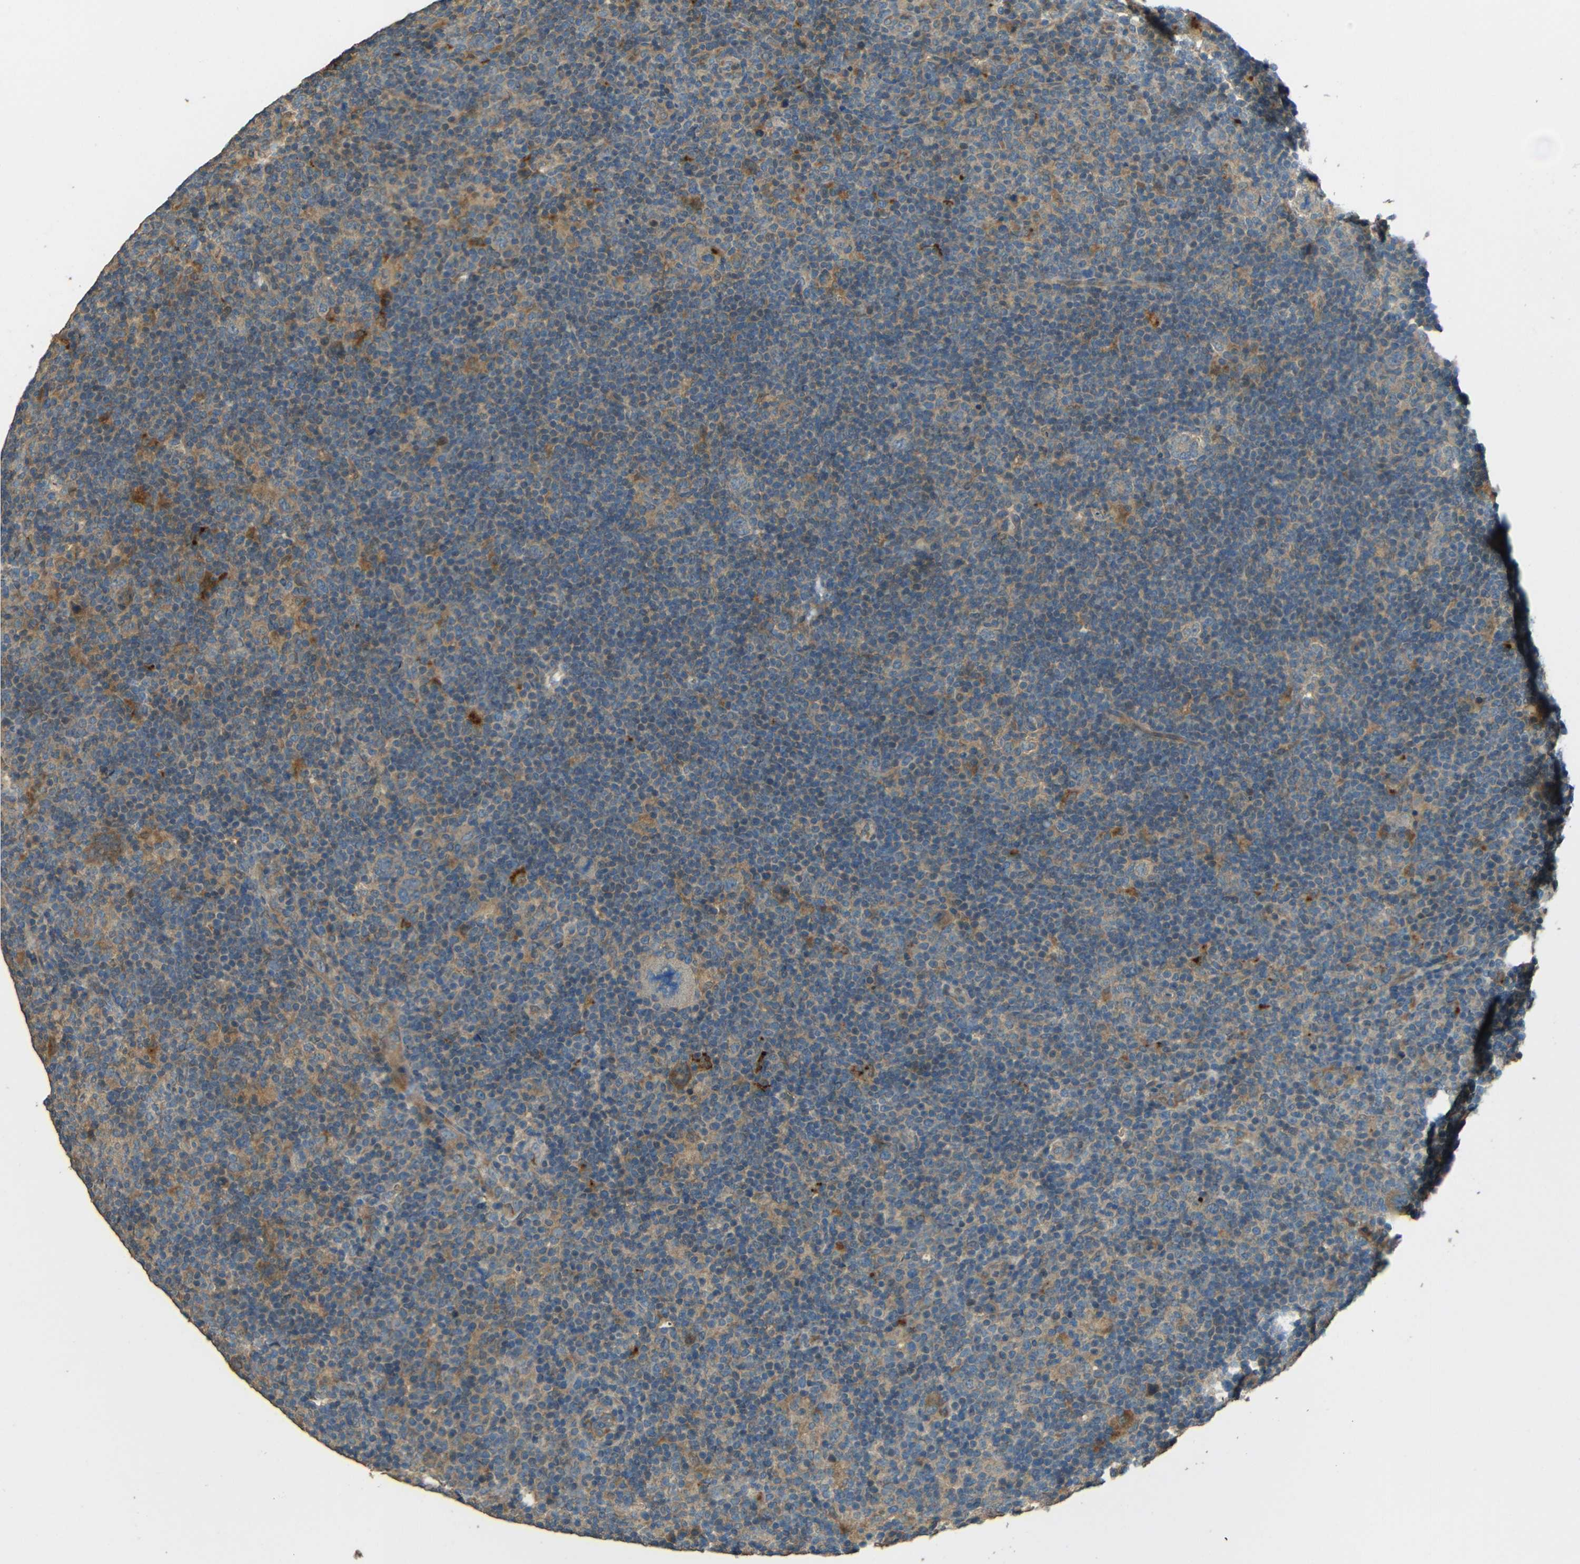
{"staining": {"intensity": "moderate", "quantity": "25%-75%", "location": "cytoplasmic/membranous"}, "tissue": "lymphoma", "cell_type": "Tumor cells", "image_type": "cancer", "snomed": [{"axis": "morphology", "description": "Hodgkin's disease, NOS"}, {"axis": "topography", "description": "Lymph node"}], "caption": "The photomicrograph shows staining of Hodgkin's disease, revealing moderate cytoplasmic/membranous protein staining (brown color) within tumor cells. (IHC, brightfield microscopy, high magnification).", "gene": "ACACA", "patient": {"sex": "female", "age": 57}}